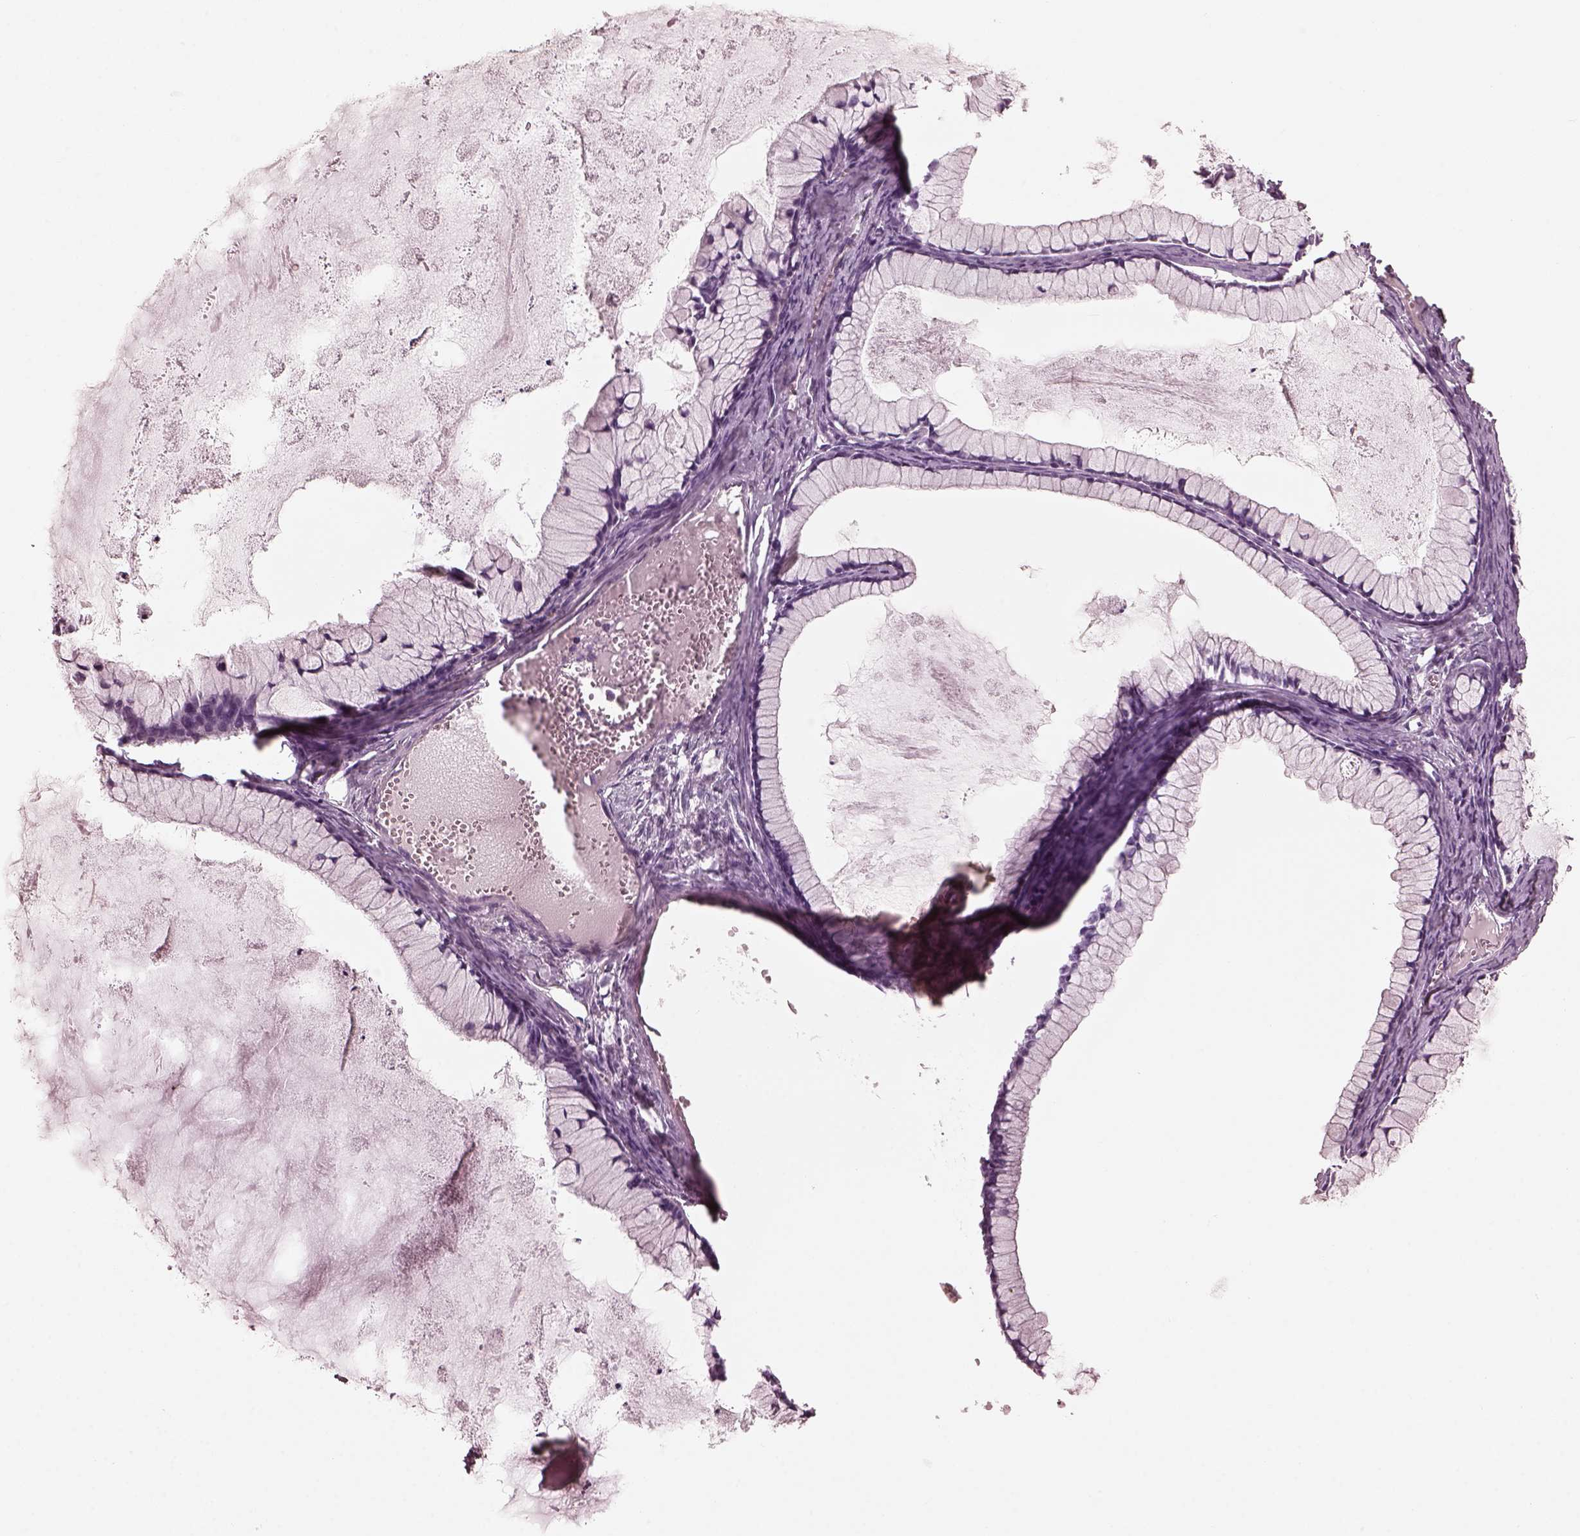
{"staining": {"intensity": "negative", "quantity": "none", "location": "none"}, "tissue": "ovarian cancer", "cell_type": "Tumor cells", "image_type": "cancer", "snomed": [{"axis": "morphology", "description": "Cystadenocarcinoma, mucinous, NOS"}, {"axis": "topography", "description": "Ovary"}], "caption": "Ovarian cancer (mucinous cystadenocarcinoma) was stained to show a protein in brown. There is no significant staining in tumor cells.", "gene": "FABP9", "patient": {"sex": "female", "age": 41}}